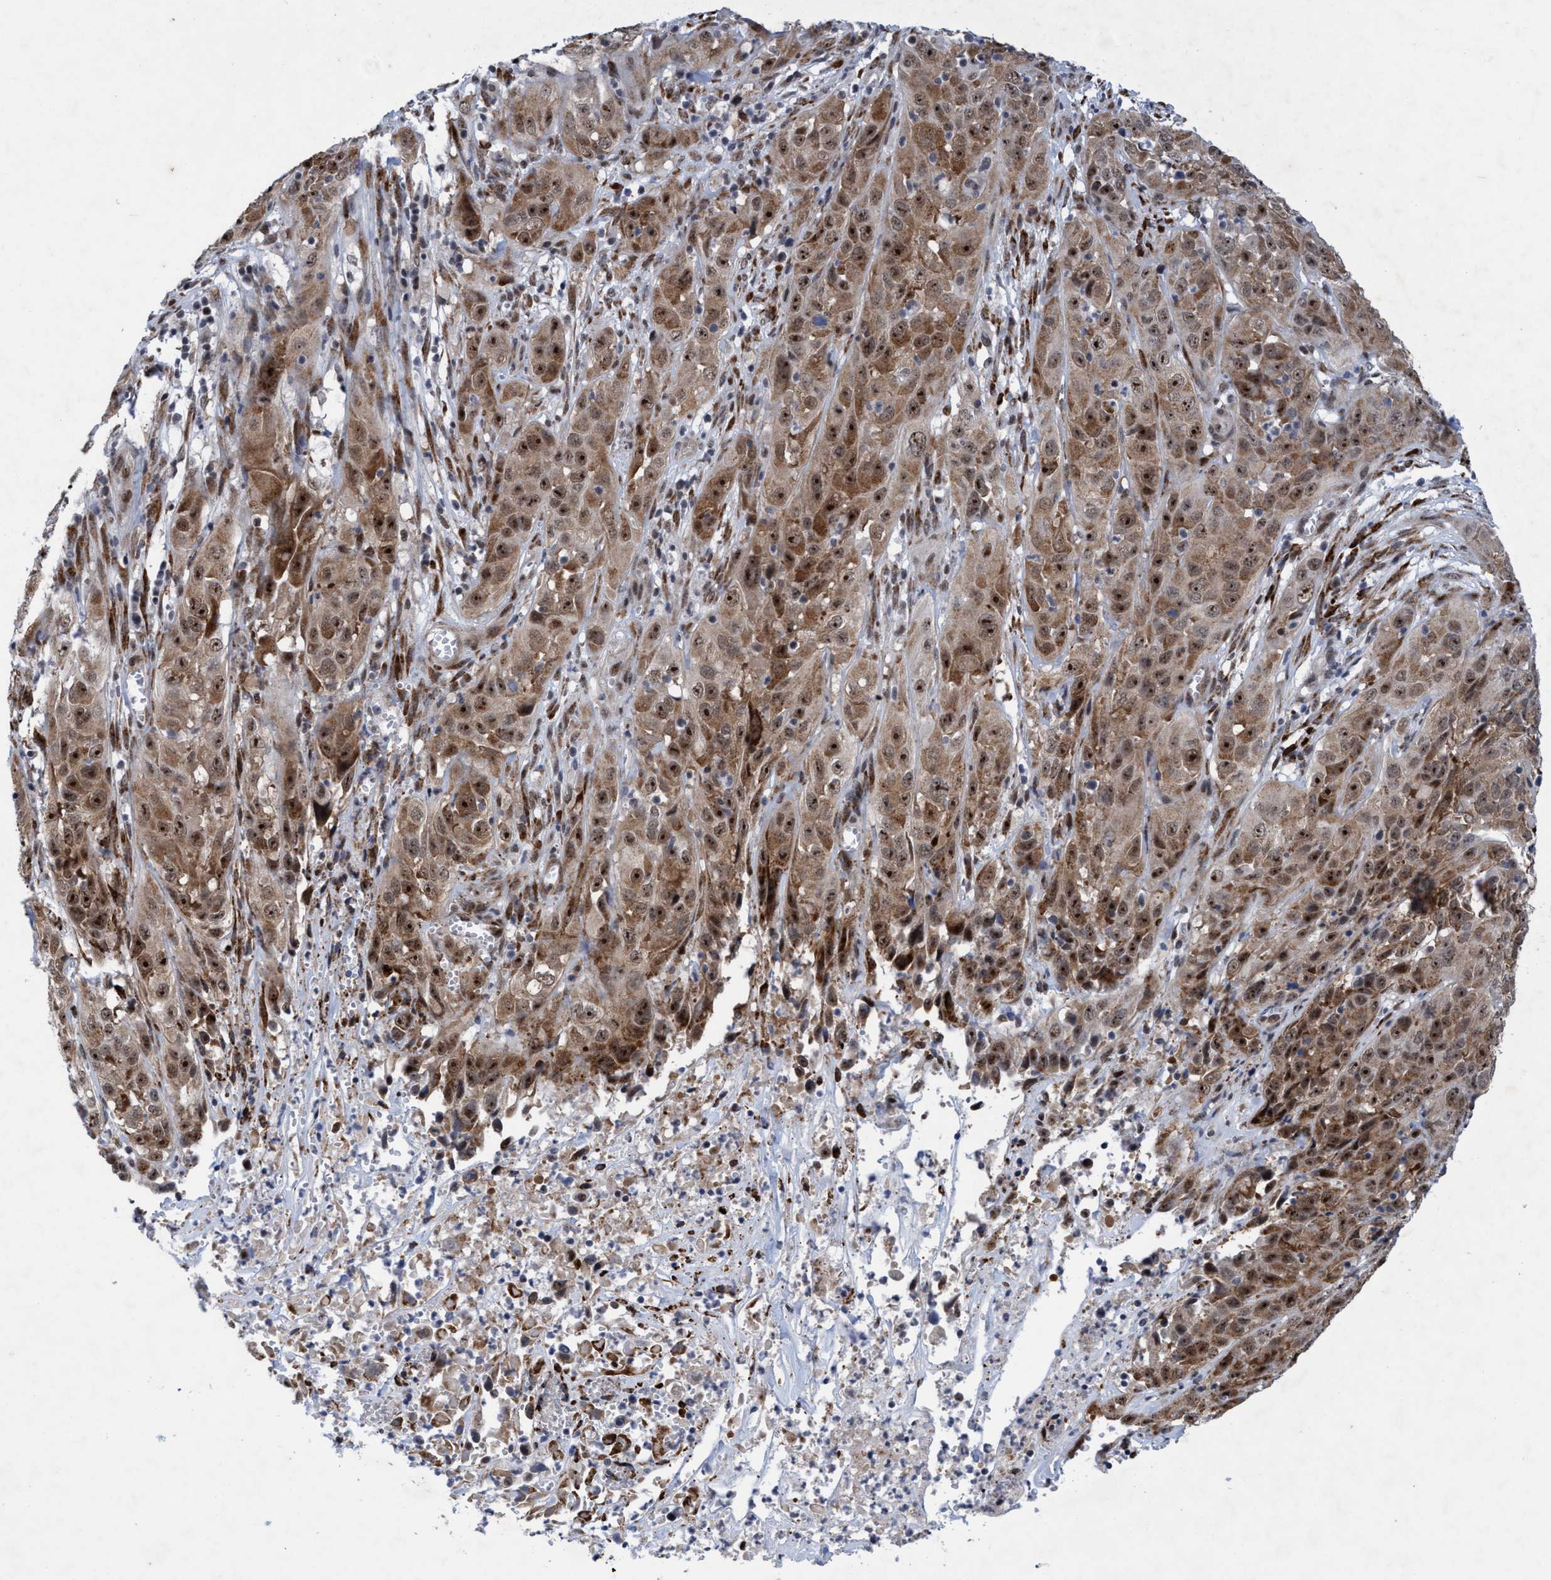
{"staining": {"intensity": "moderate", "quantity": ">75%", "location": "cytoplasmic/membranous,nuclear"}, "tissue": "cervical cancer", "cell_type": "Tumor cells", "image_type": "cancer", "snomed": [{"axis": "morphology", "description": "Squamous cell carcinoma, NOS"}, {"axis": "topography", "description": "Cervix"}], "caption": "Cervical cancer stained for a protein displays moderate cytoplasmic/membranous and nuclear positivity in tumor cells.", "gene": "GLT6D1", "patient": {"sex": "female", "age": 32}}